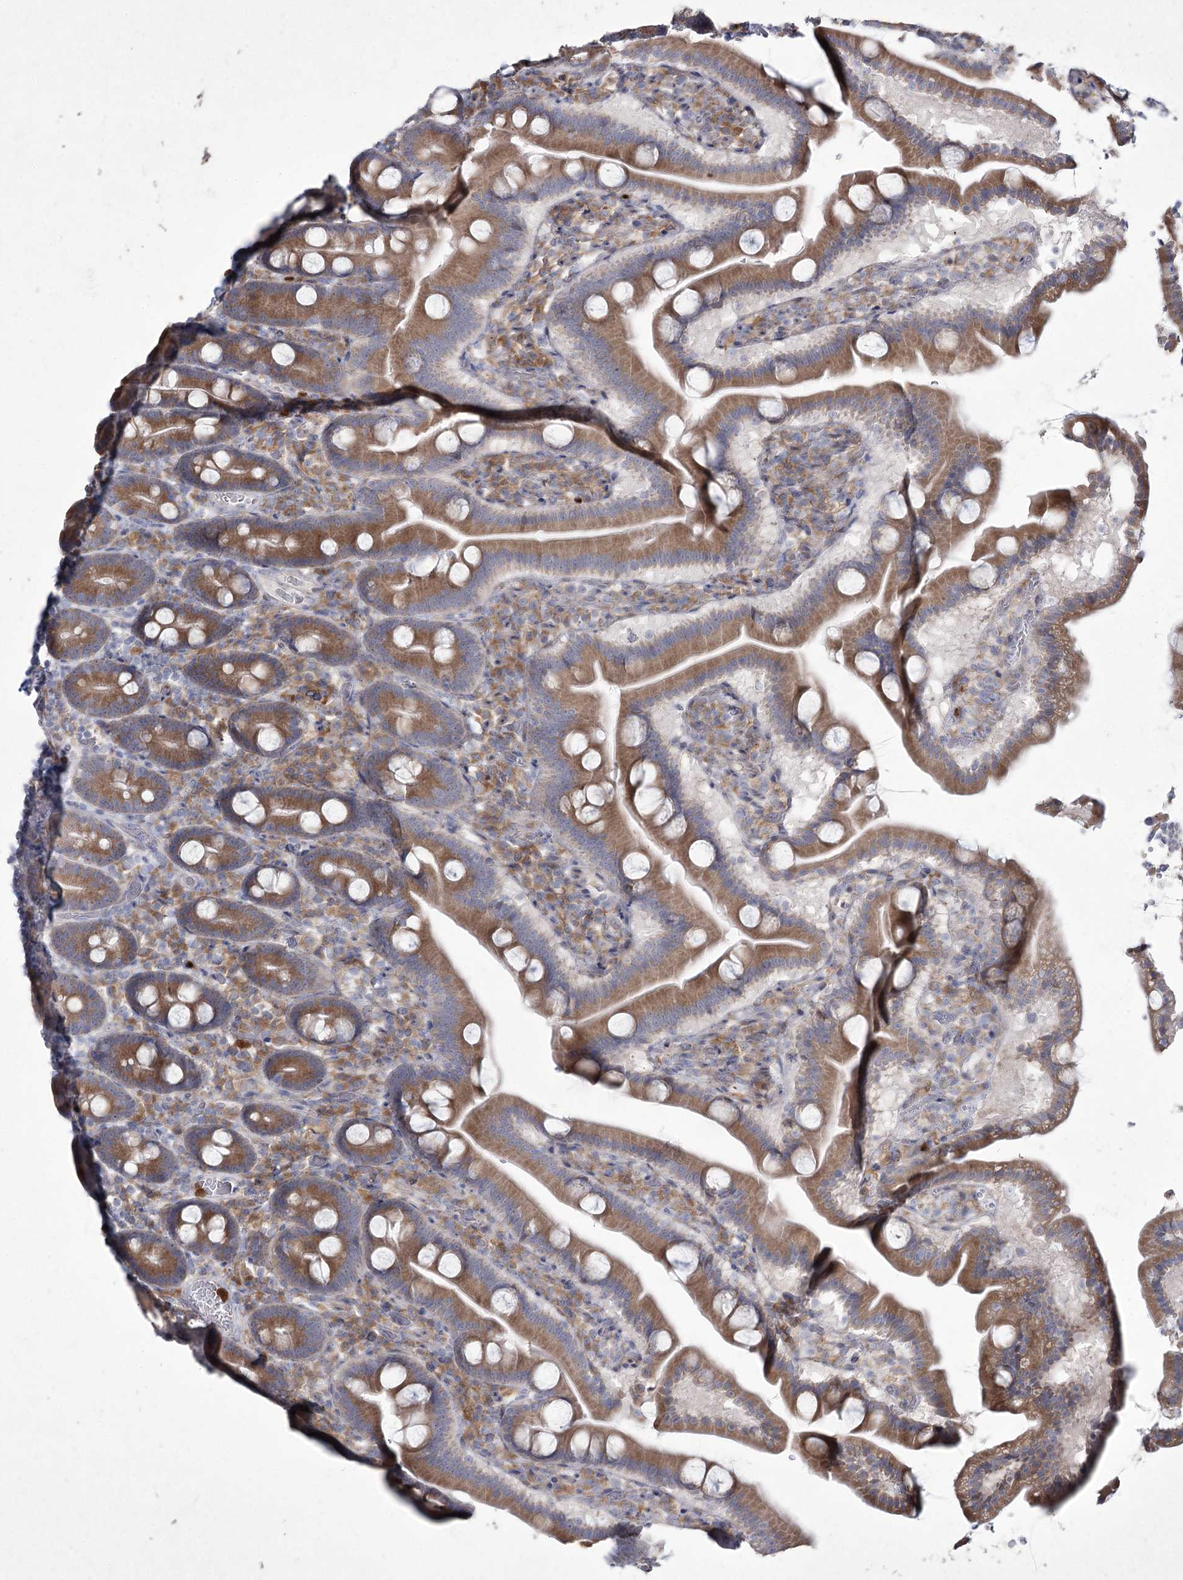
{"staining": {"intensity": "moderate", "quantity": ">75%", "location": "cytoplasmic/membranous"}, "tissue": "duodenum", "cell_type": "Glandular cells", "image_type": "normal", "snomed": [{"axis": "morphology", "description": "Normal tissue, NOS"}, {"axis": "topography", "description": "Duodenum"}], "caption": "Immunohistochemistry histopathology image of benign human duodenum stained for a protein (brown), which reveals medium levels of moderate cytoplasmic/membranous expression in approximately >75% of glandular cells.", "gene": "NIPAL4", "patient": {"sex": "male", "age": 55}}